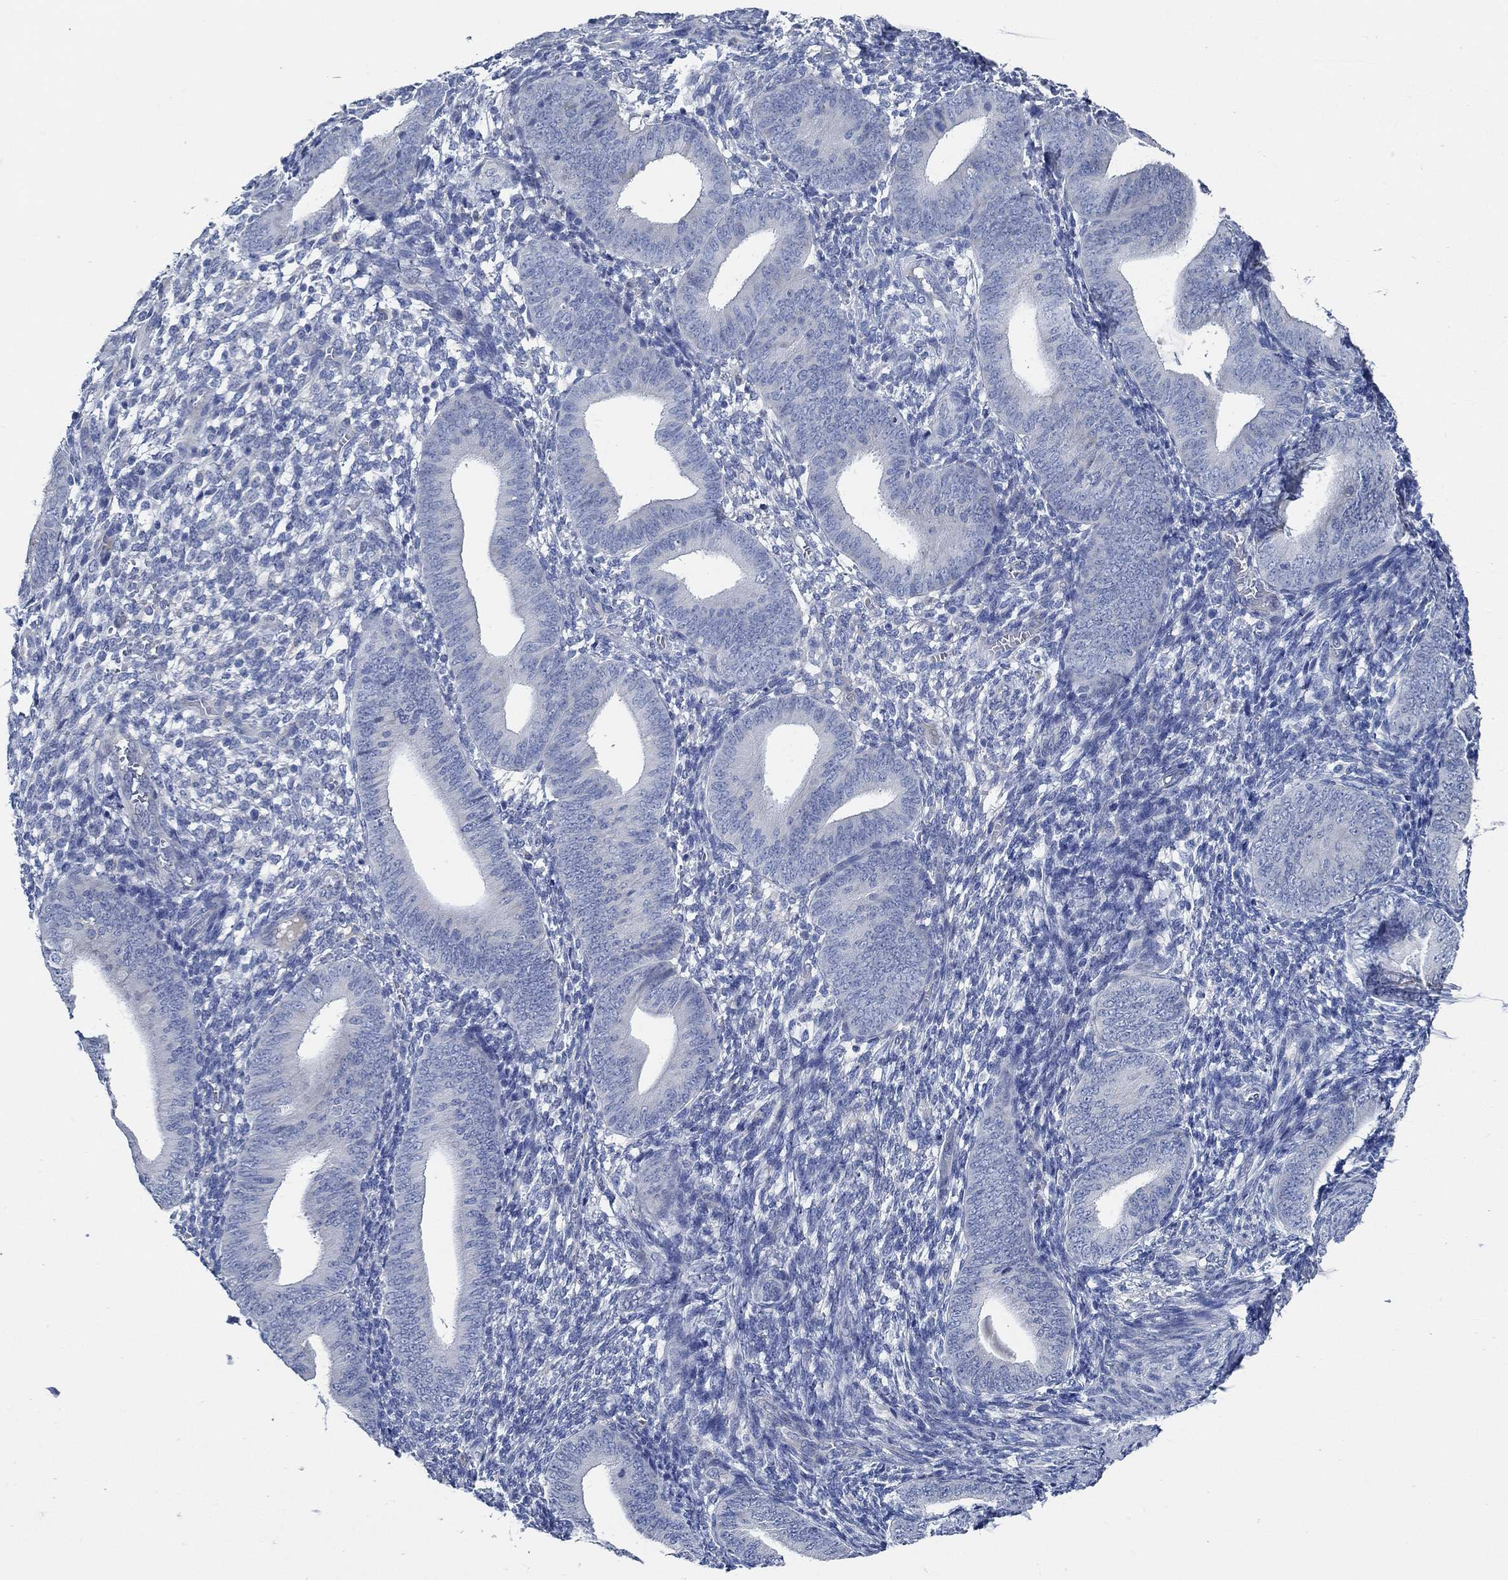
{"staining": {"intensity": "negative", "quantity": "none", "location": "none"}, "tissue": "endometrium", "cell_type": "Cells in endometrial stroma", "image_type": "normal", "snomed": [{"axis": "morphology", "description": "Normal tissue, NOS"}, {"axis": "topography", "description": "Endometrium"}], "caption": "Histopathology image shows no protein staining in cells in endometrial stroma of benign endometrium. (Stains: DAB (3,3'-diaminobenzidine) IHC with hematoxylin counter stain, Microscopy: brightfield microscopy at high magnification).", "gene": "HECW2", "patient": {"sex": "female", "age": 39}}